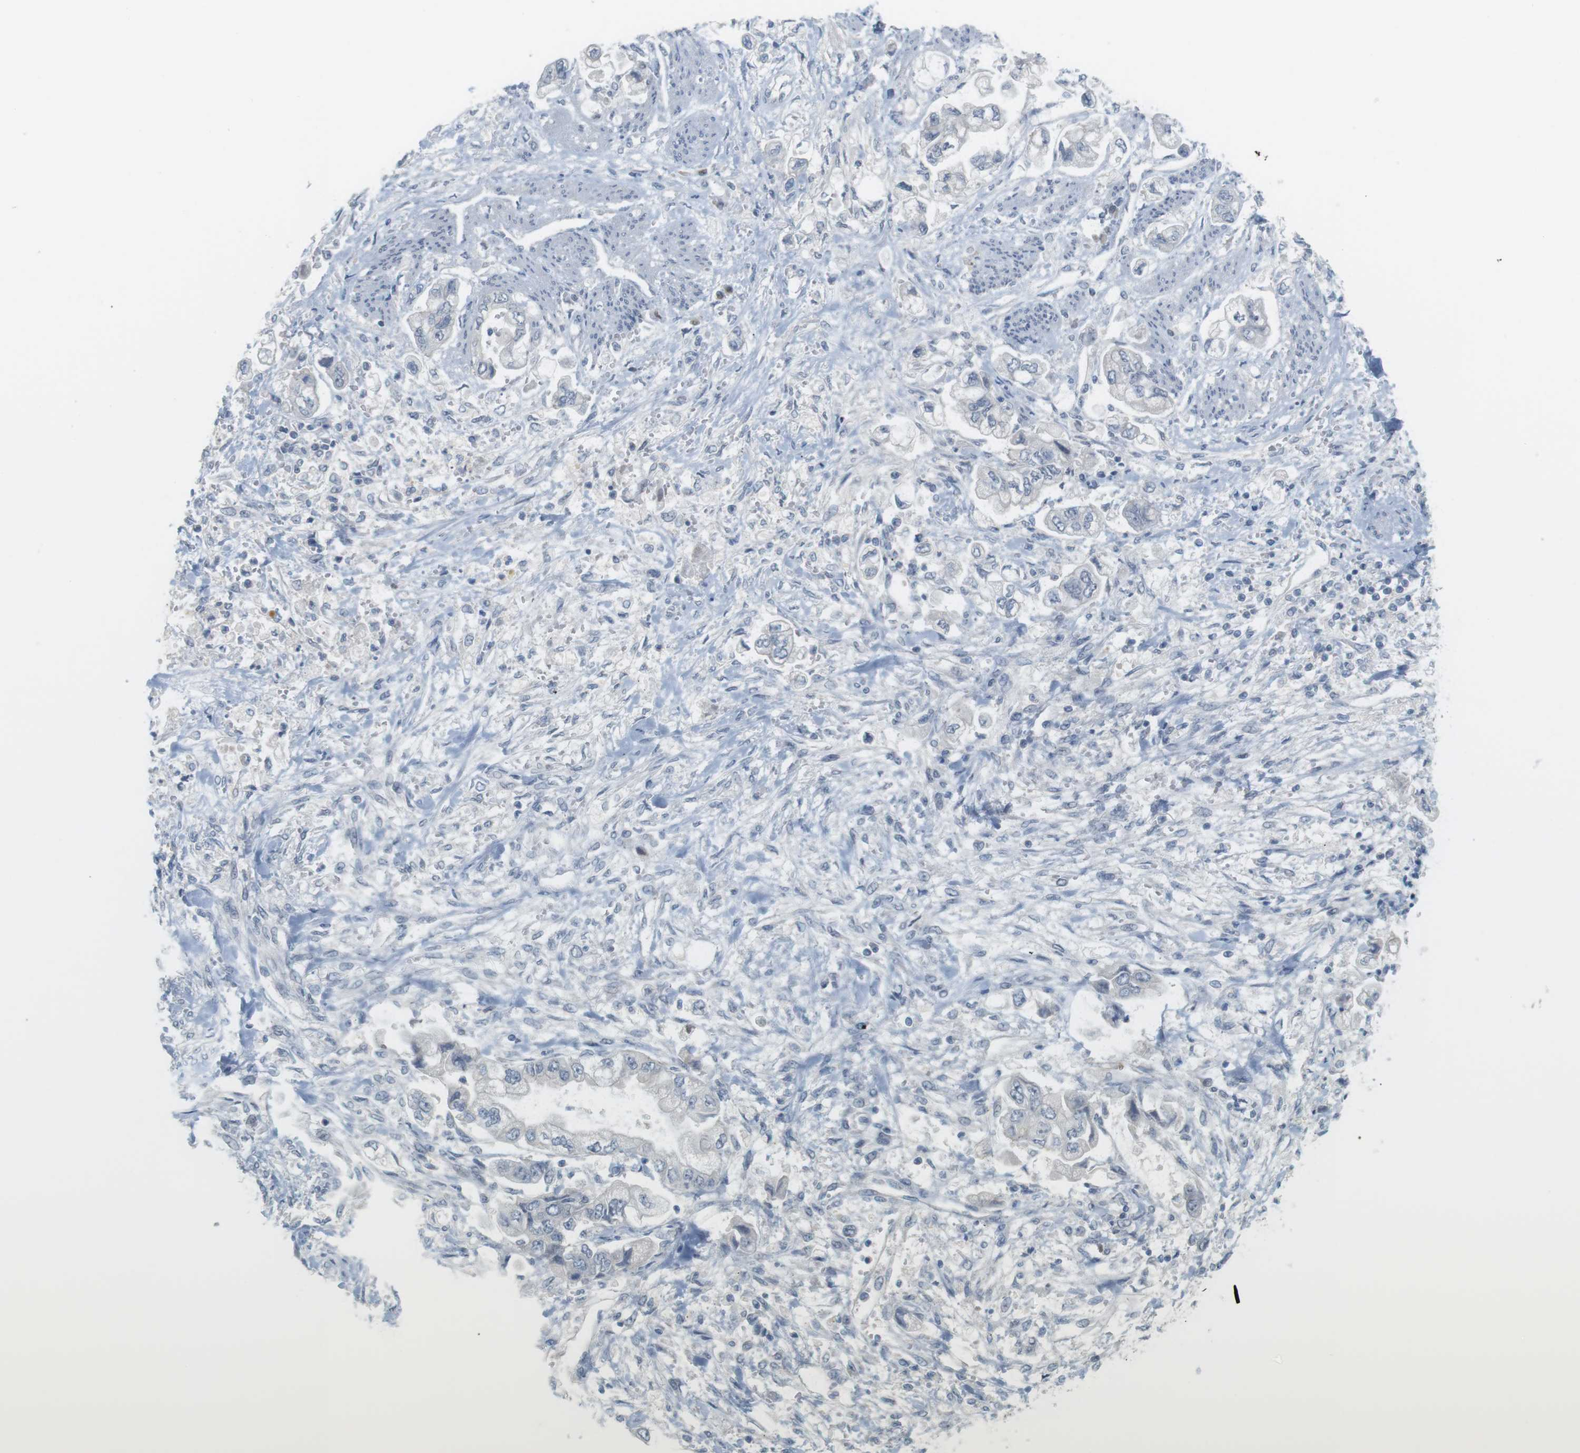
{"staining": {"intensity": "negative", "quantity": "none", "location": "none"}, "tissue": "stomach cancer", "cell_type": "Tumor cells", "image_type": "cancer", "snomed": [{"axis": "morphology", "description": "Normal tissue, NOS"}, {"axis": "morphology", "description": "Adenocarcinoma, NOS"}, {"axis": "topography", "description": "Stomach"}], "caption": "Immunohistochemistry (IHC) photomicrograph of human stomach cancer (adenocarcinoma) stained for a protein (brown), which demonstrates no expression in tumor cells.", "gene": "CREB3L2", "patient": {"sex": "male", "age": 62}}